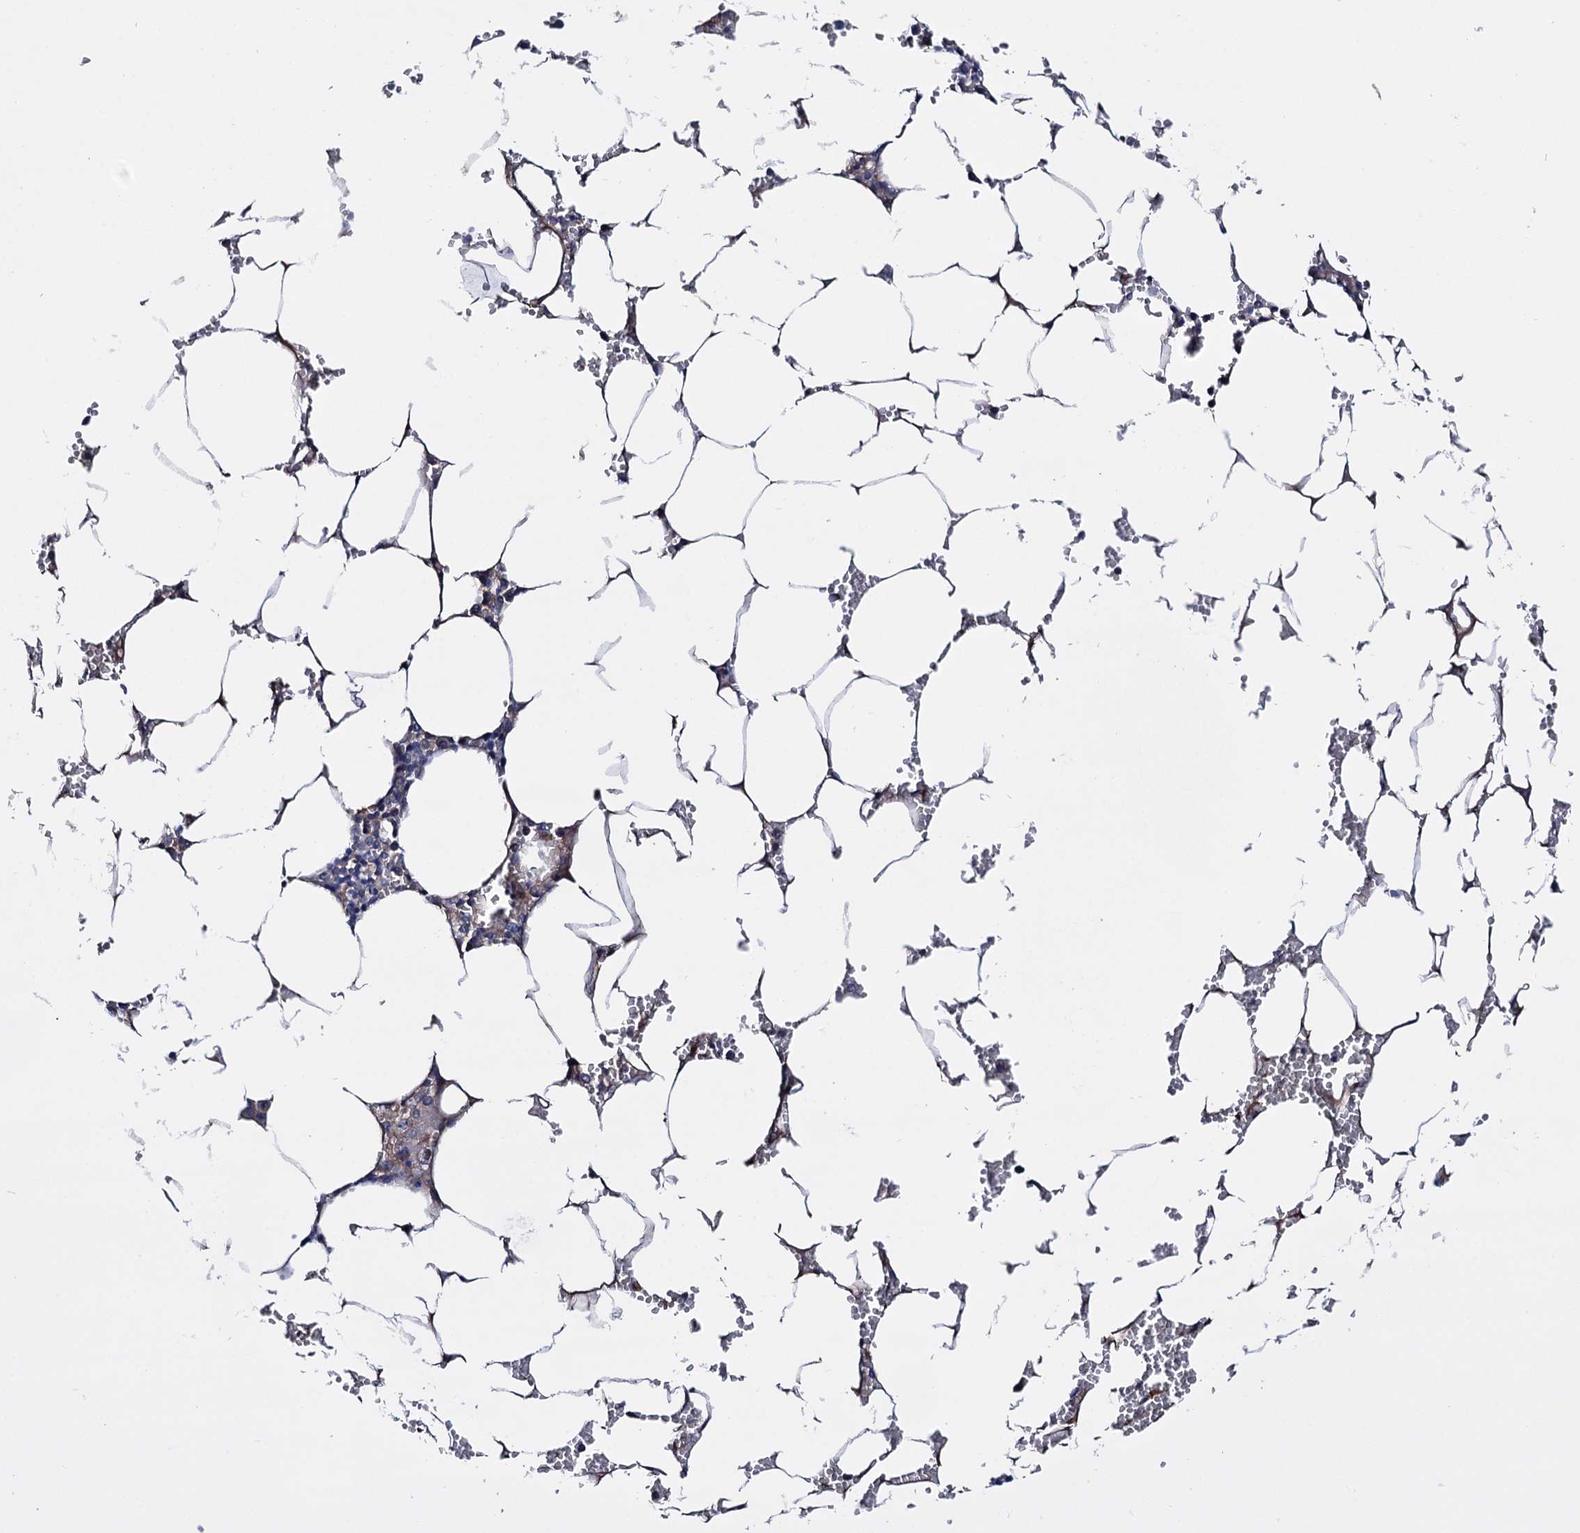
{"staining": {"intensity": "negative", "quantity": "none", "location": "none"}, "tissue": "bone marrow", "cell_type": "Hematopoietic cells", "image_type": "normal", "snomed": [{"axis": "morphology", "description": "Normal tissue, NOS"}, {"axis": "topography", "description": "Bone marrow"}], "caption": "Hematopoietic cells are negative for brown protein staining in normal bone marrow.", "gene": "PPP1R32", "patient": {"sex": "male", "age": 70}}